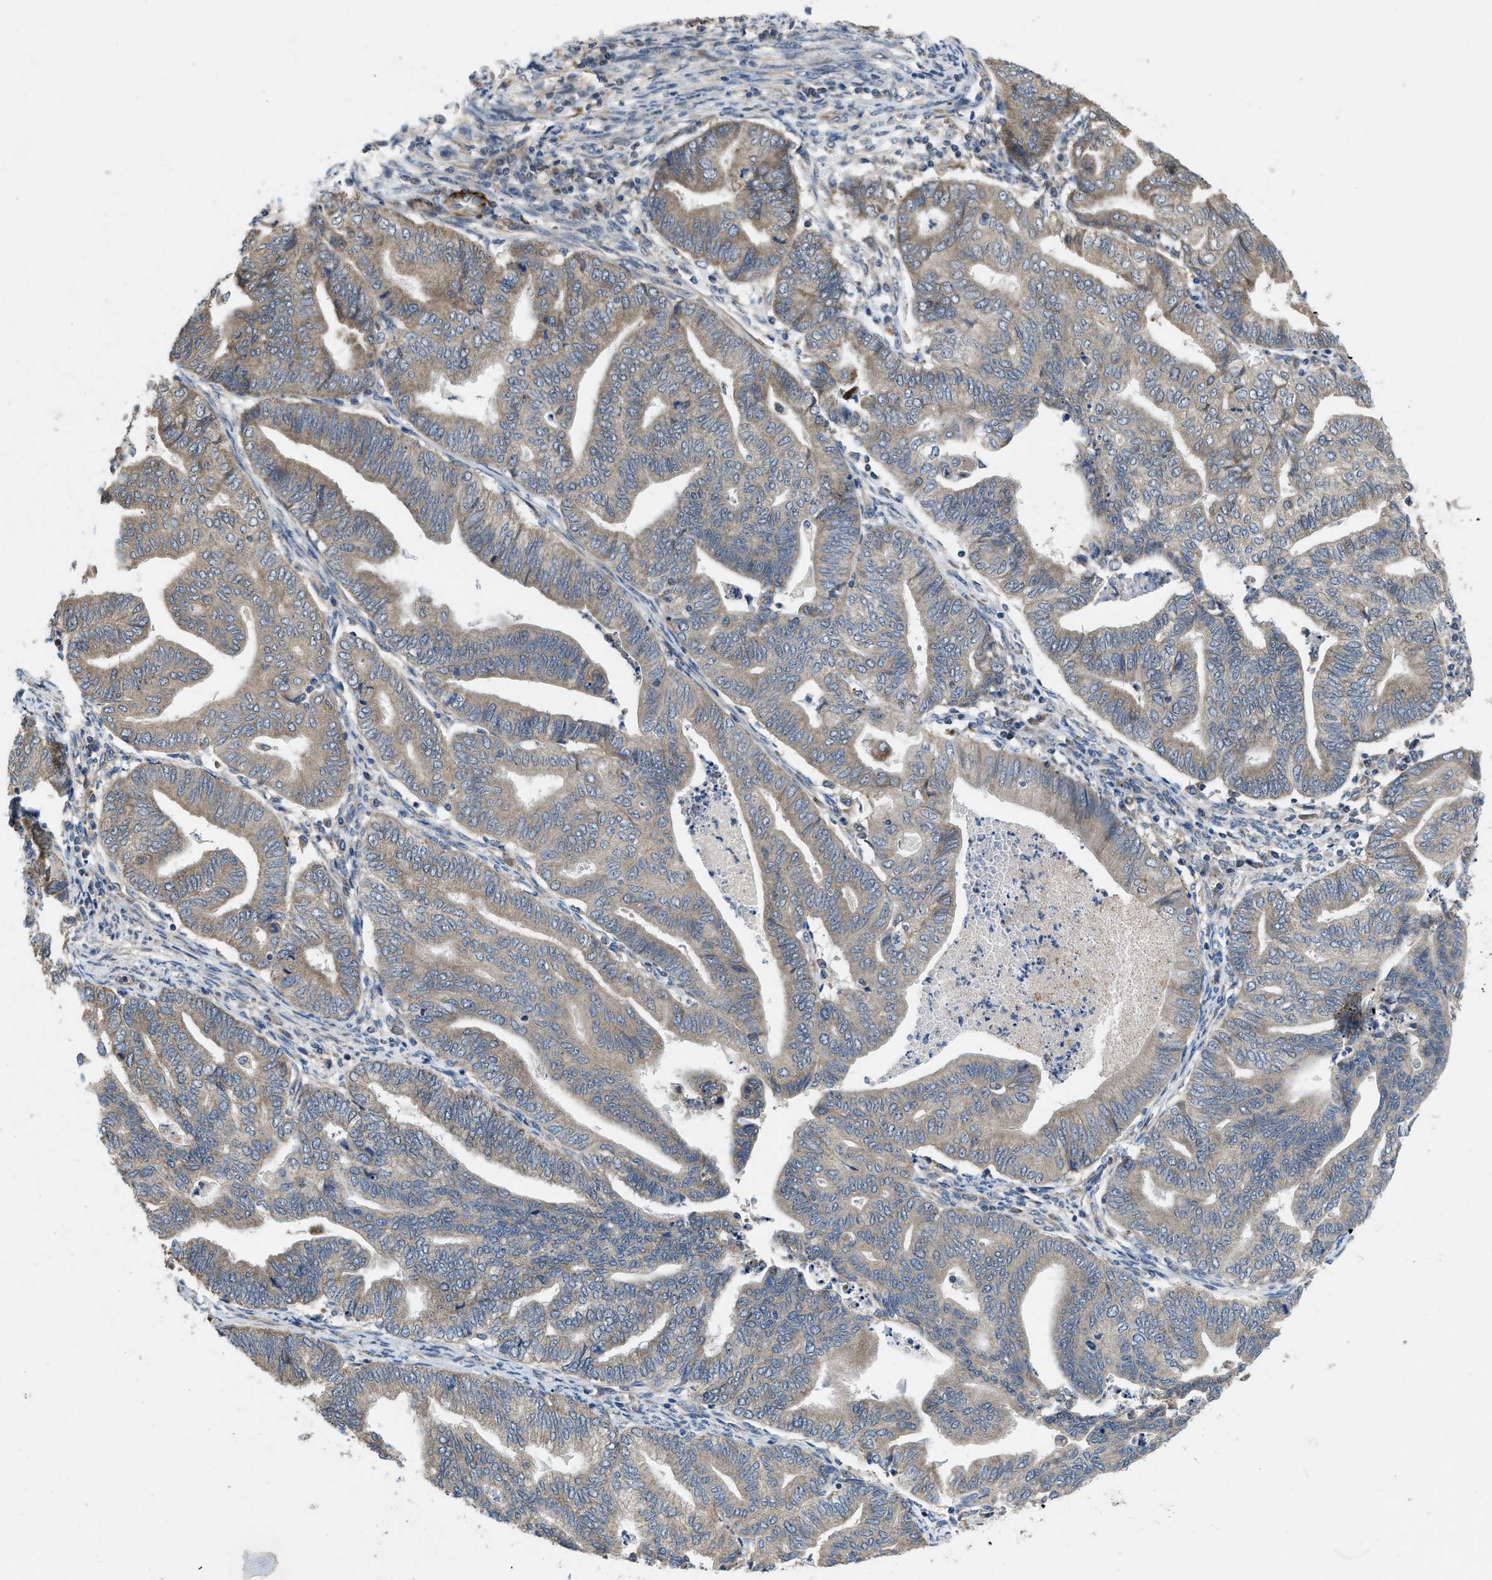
{"staining": {"intensity": "weak", "quantity": ">75%", "location": "cytoplasmic/membranous"}, "tissue": "endometrial cancer", "cell_type": "Tumor cells", "image_type": "cancer", "snomed": [{"axis": "morphology", "description": "Adenocarcinoma, NOS"}, {"axis": "topography", "description": "Endometrium"}], "caption": "An immunohistochemistry (IHC) histopathology image of neoplastic tissue is shown. Protein staining in brown shows weak cytoplasmic/membranous positivity in adenocarcinoma (endometrial) within tumor cells.", "gene": "ZNF599", "patient": {"sex": "female", "age": 79}}